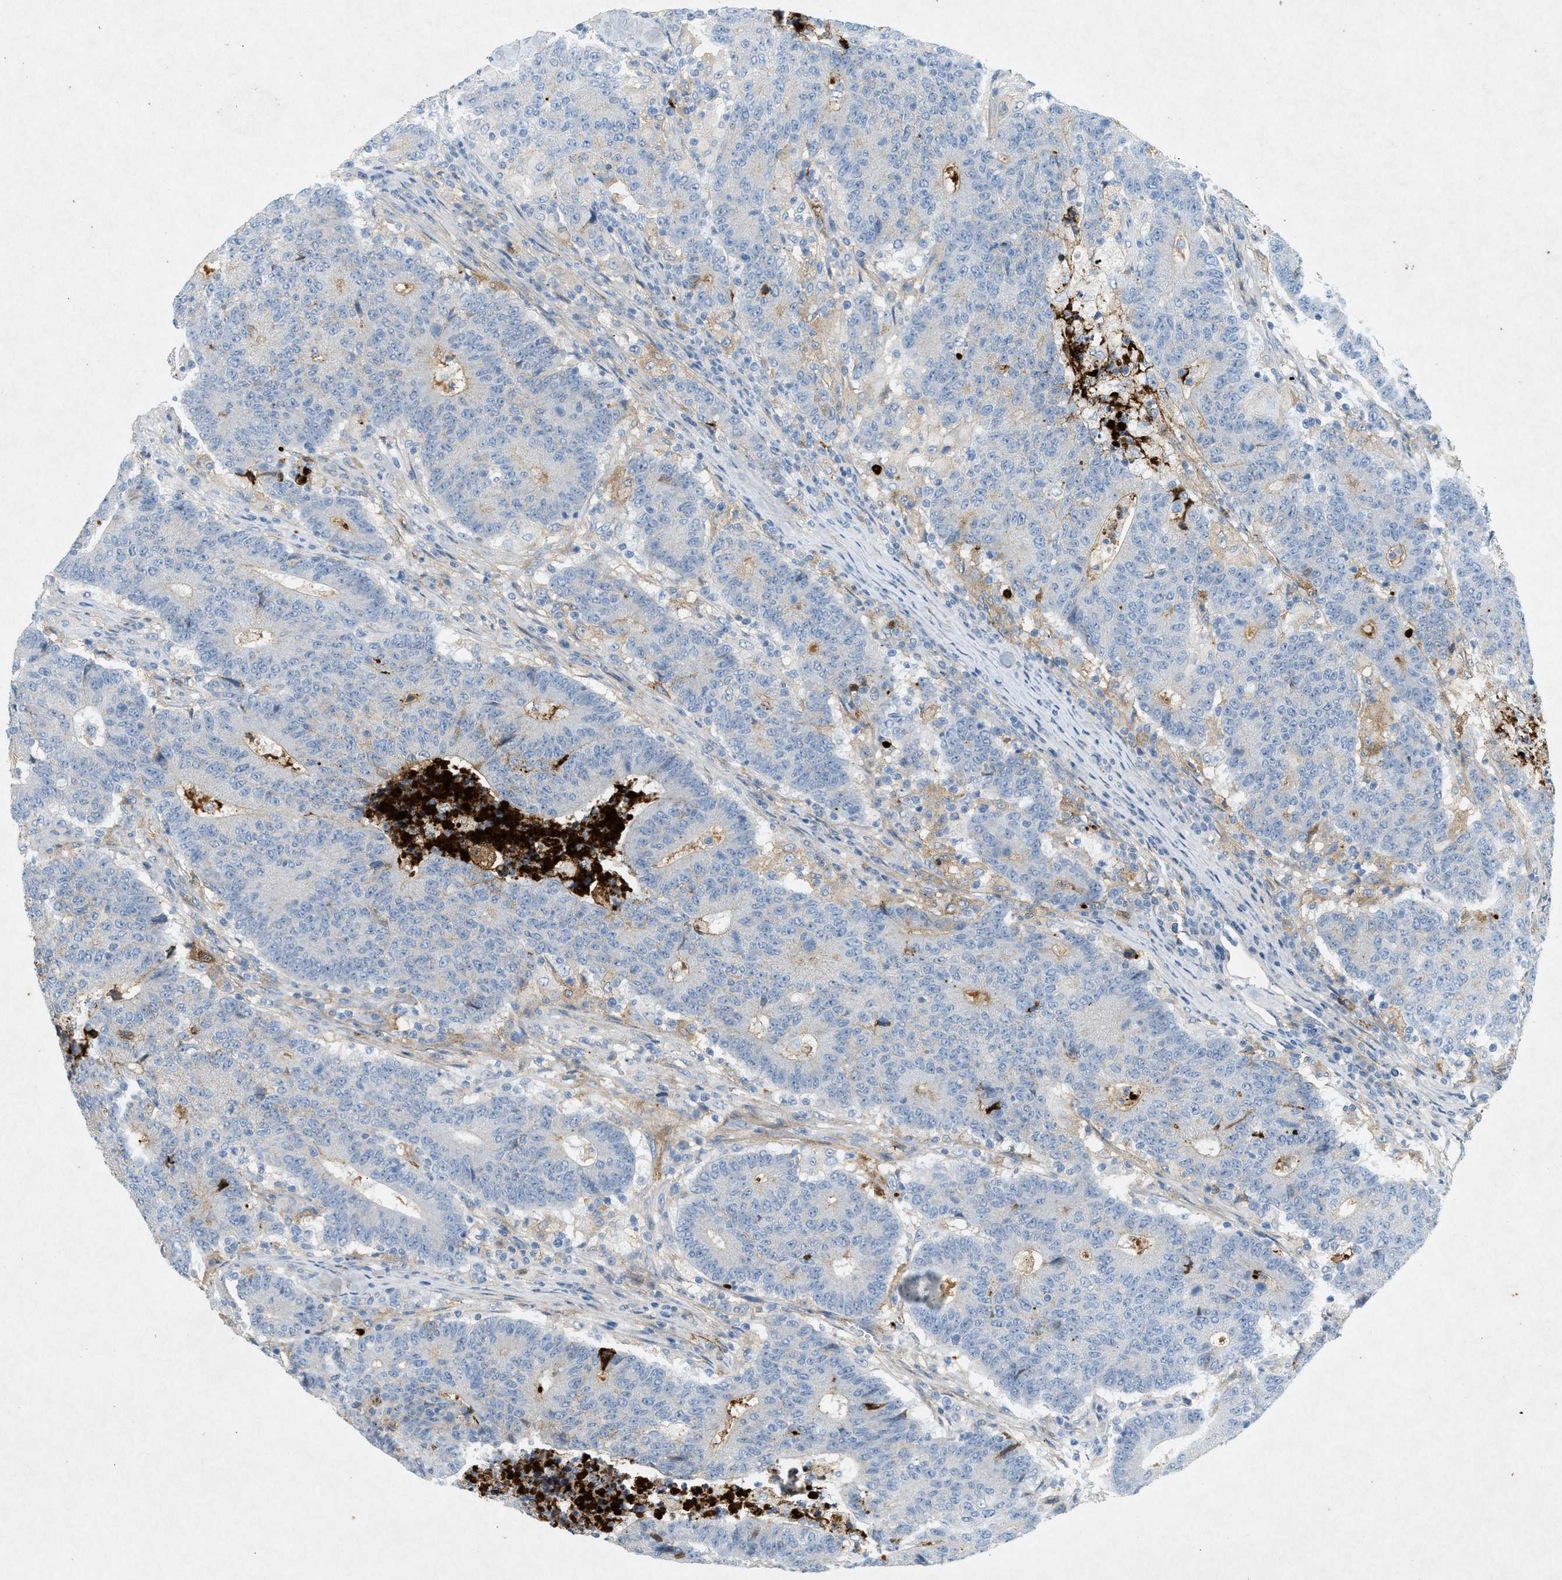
{"staining": {"intensity": "weak", "quantity": "<25%", "location": "cytoplasmic/membranous"}, "tissue": "colorectal cancer", "cell_type": "Tumor cells", "image_type": "cancer", "snomed": [{"axis": "morphology", "description": "Normal tissue, NOS"}, {"axis": "morphology", "description": "Adenocarcinoma, NOS"}, {"axis": "topography", "description": "Colon"}], "caption": "This is an immunohistochemistry image of human colorectal adenocarcinoma. There is no expression in tumor cells.", "gene": "F2", "patient": {"sex": "female", "age": 75}}